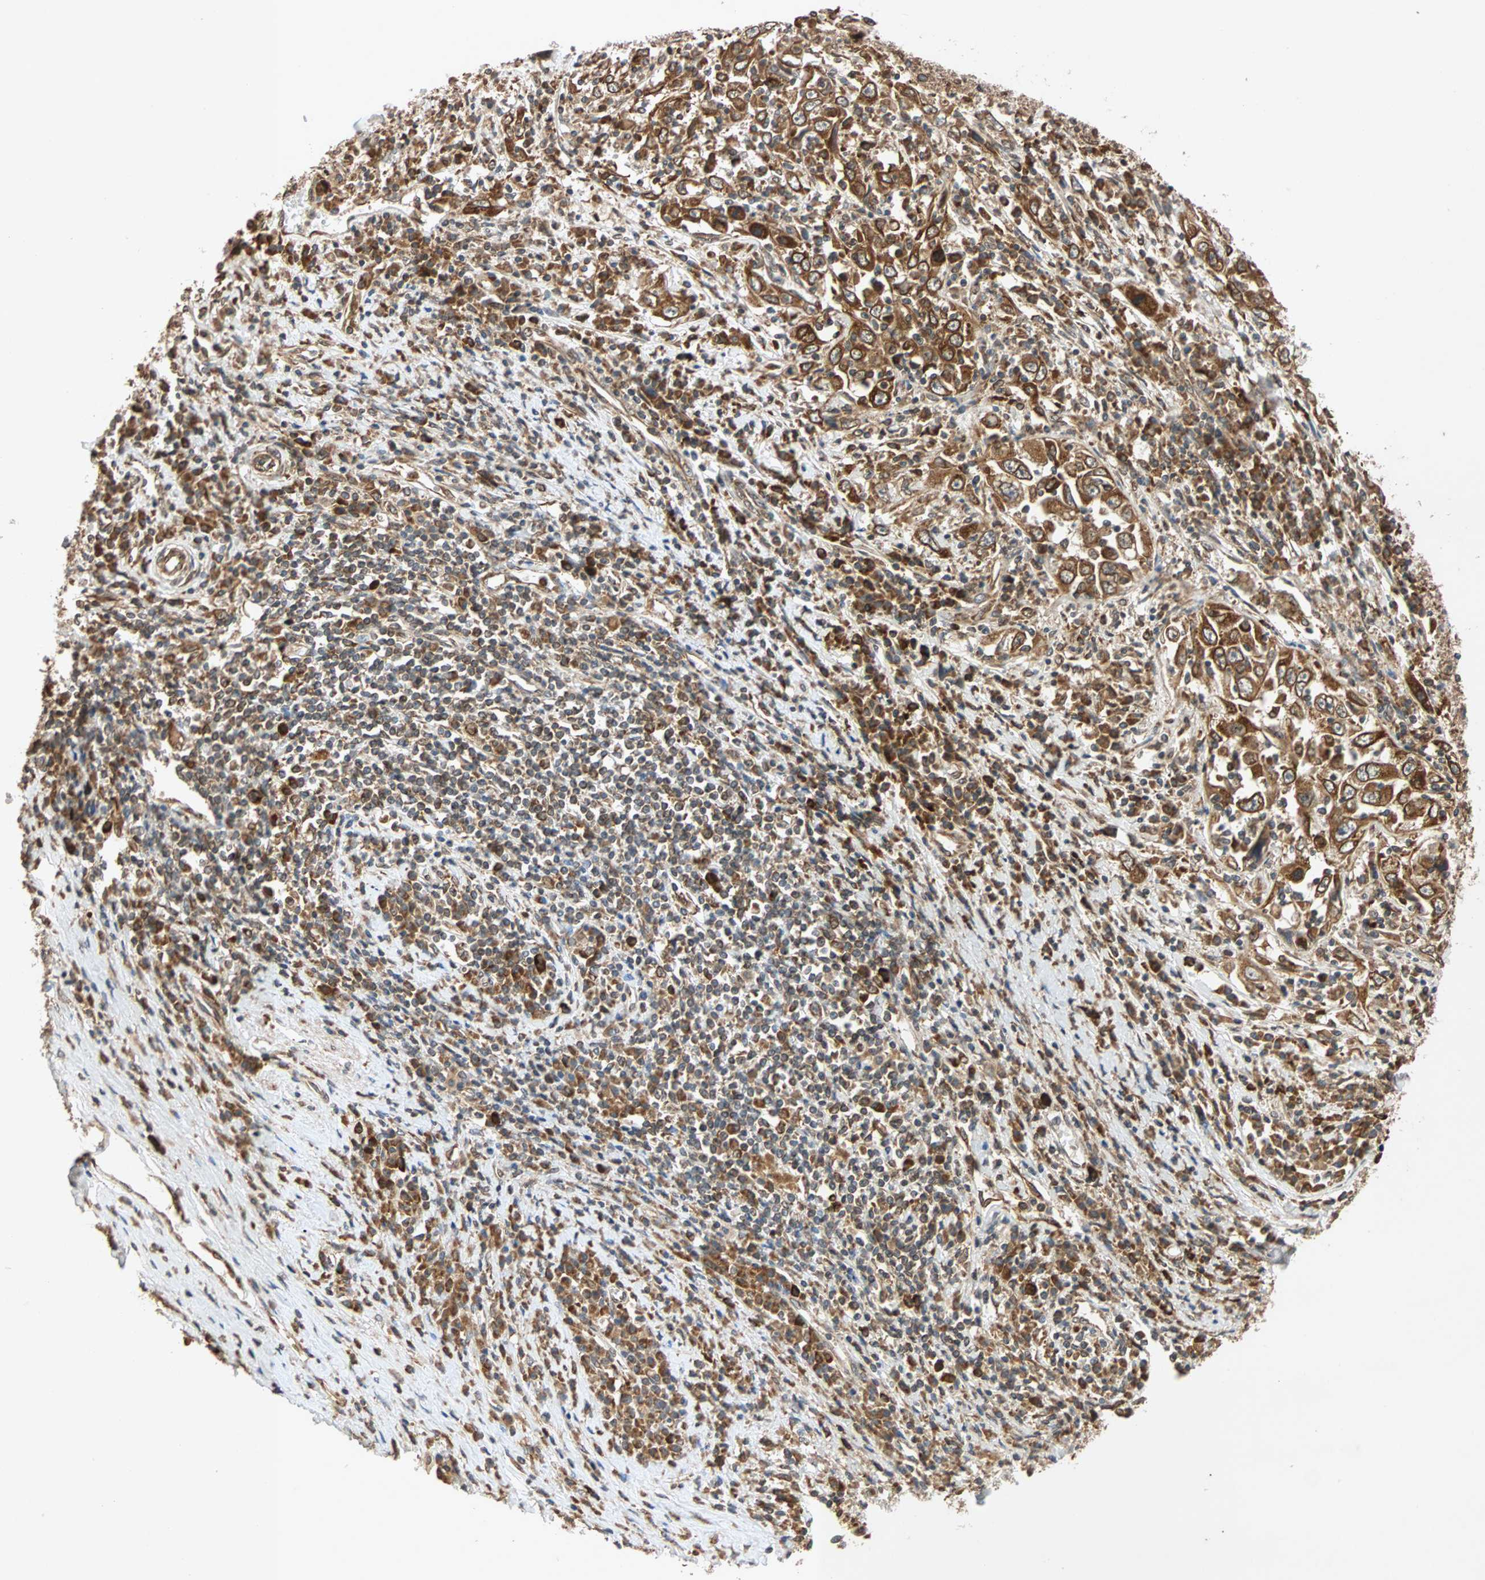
{"staining": {"intensity": "strong", "quantity": ">75%", "location": "cytoplasmic/membranous"}, "tissue": "cervical cancer", "cell_type": "Tumor cells", "image_type": "cancer", "snomed": [{"axis": "morphology", "description": "Squamous cell carcinoma, NOS"}, {"axis": "topography", "description": "Cervix"}], "caption": "Cervical cancer tissue exhibits strong cytoplasmic/membranous staining in about >75% of tumor cells Immunohistochemistry stains the protein in brown and the nuclei are stained blue.", "gene": "AUP1", "patient": {"sex": "female", "age": 46}}